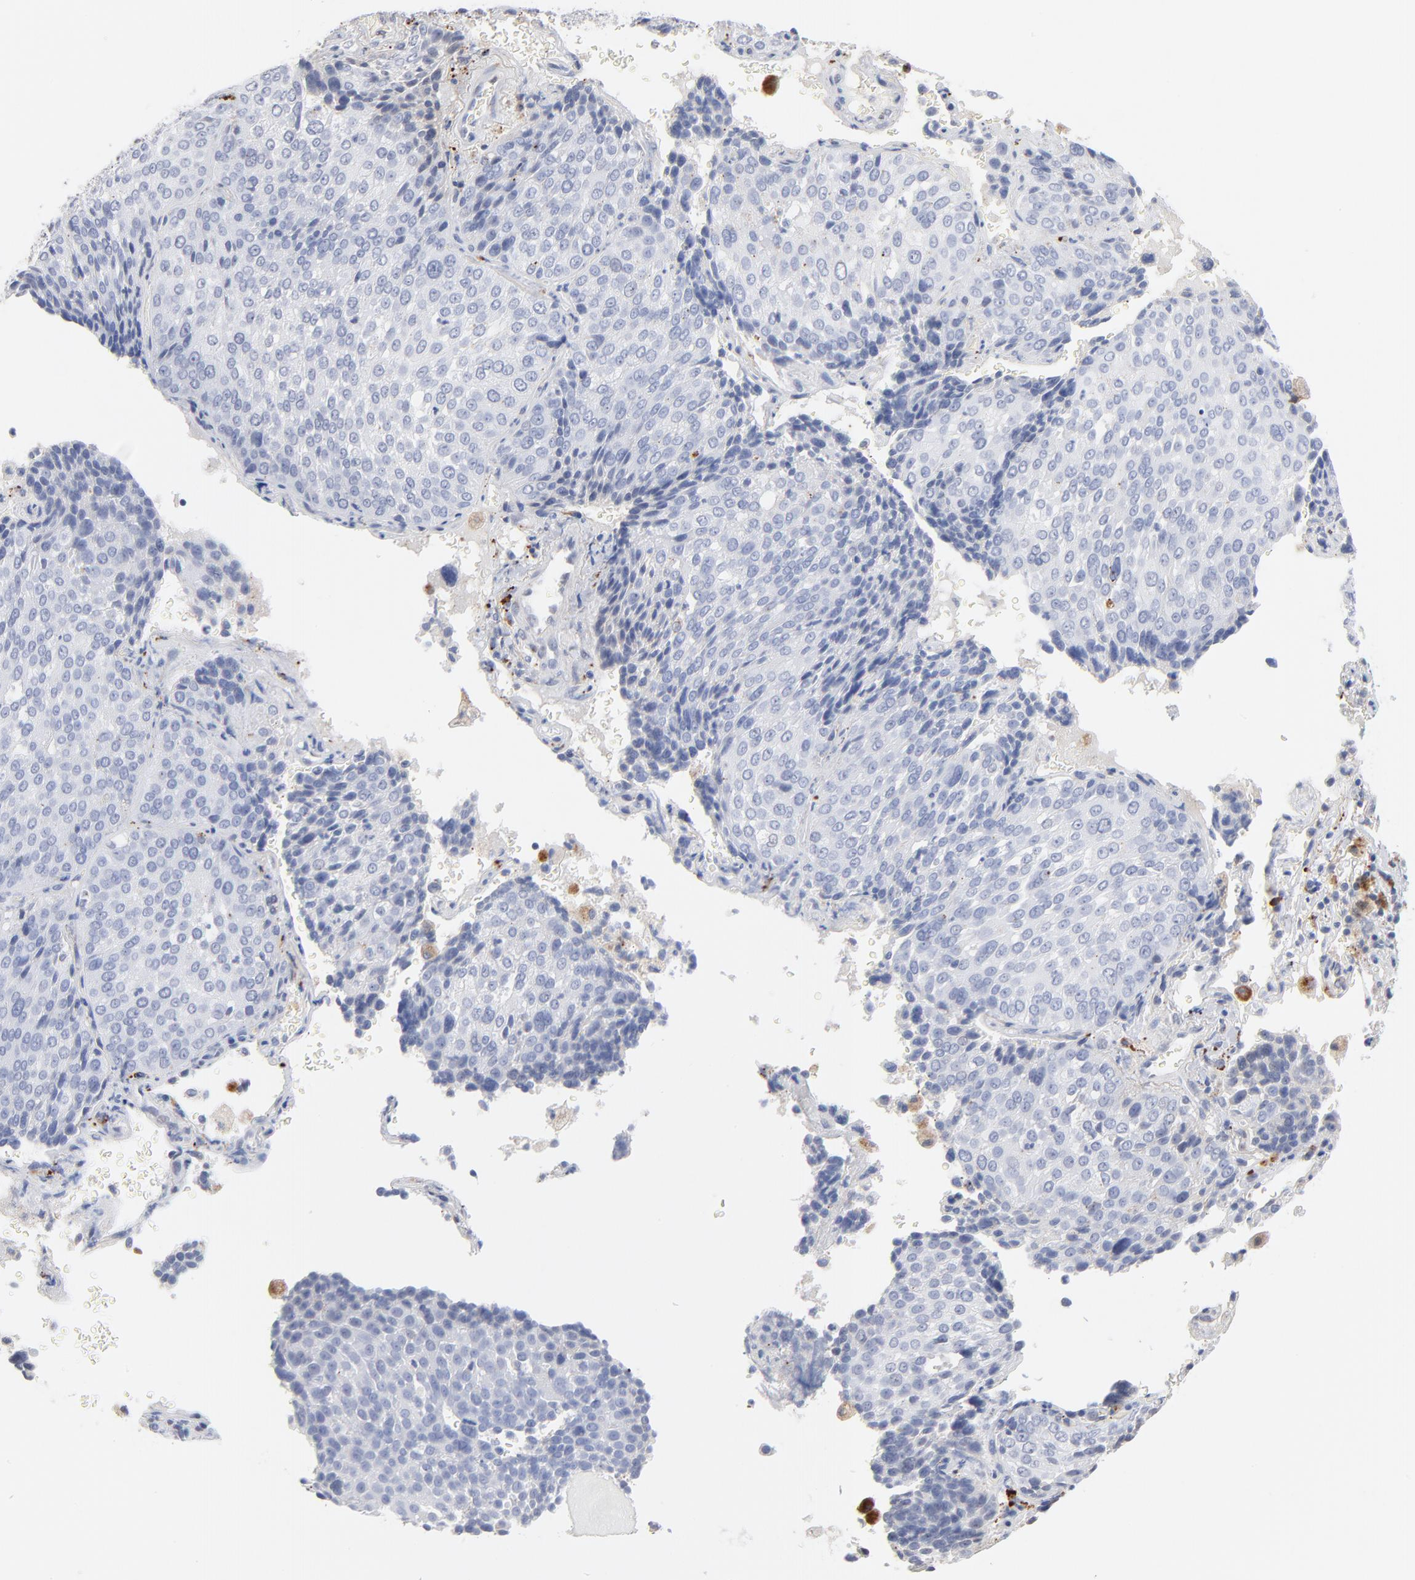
{"staining": {"intensity": "negative", "quantity": "none", "location": "none"}, "tissue": "lung cancer", "cell_type": "Tumor cells", "image_type": "cancer", "snomed": [{"axis": "morphology", "description": "Squamous cell carcinoma, NOS"}, {"axis": "topography", "description": "Lung"}], "caption": "Tumor cells are negative for brown protein staining in squamous cell carcinoma (lung). (Immunohistochemistry (ihc), brightfield microscopy, high magnification).", "gene": "LTBP2", "patient": {"sex": "male", "age": 54}}